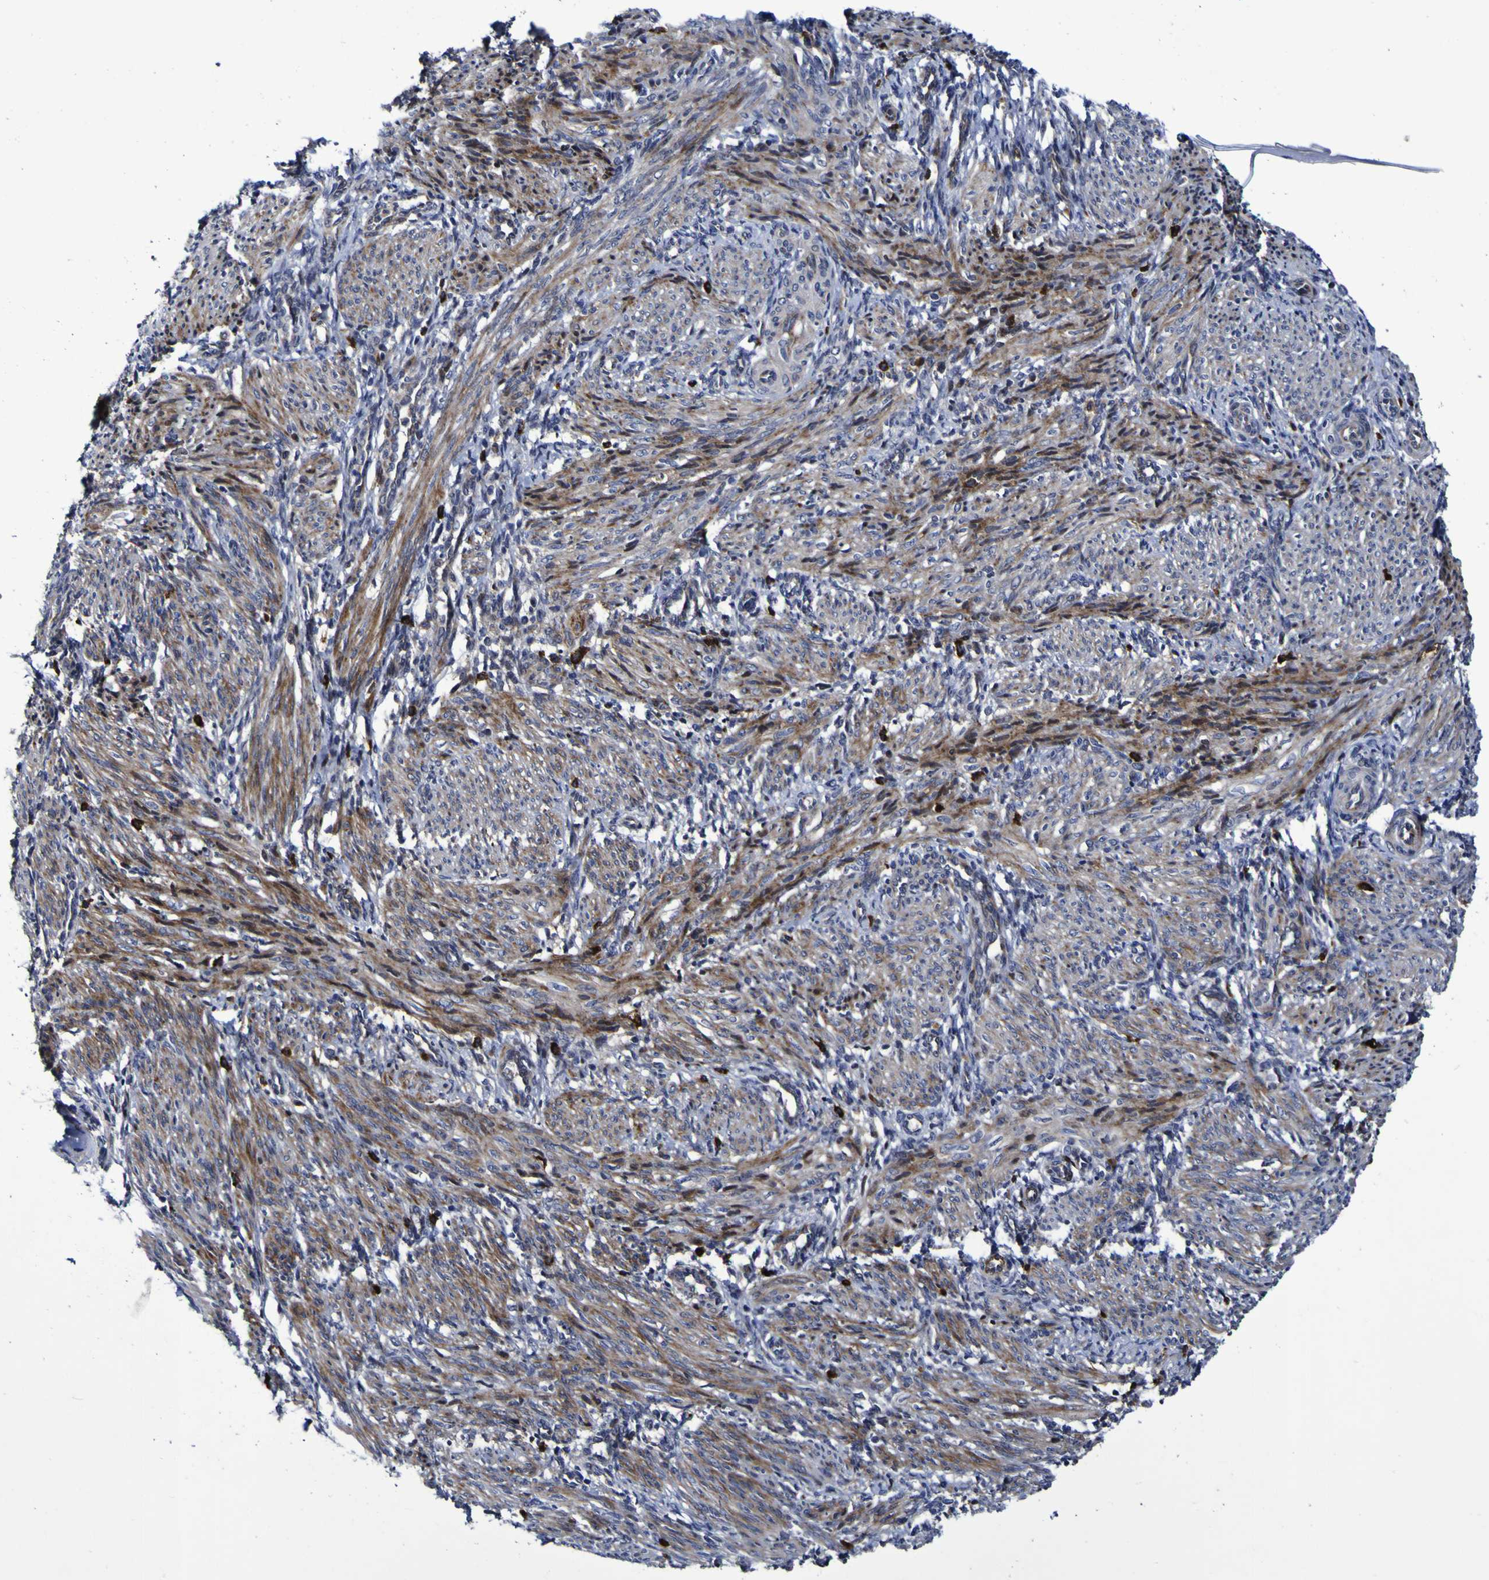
{"staining": {"intensity": "moderate", "quantity": ">75%", "location": "cytoplasmic/membranous,nuclear"}, "tissue": "smooth muscle", "cell_type": "Smooth muscle cells", "image_type": "normal", "snomed": [{"axis": "morphology", "description": "Normal tissue, NOS"}, {"axis": "topography", "description": "Endometrium"}], "caption": "DAB (3,3'-diaminobenzidine) immunohistochemical staining of benign human smooth muscle displays moderate cytoplasmic/membranous,nuclear protein positivity in about >75% of smooth muscle cells. (DAB (3,3'-diaminobenzidine) = brown stain, brightfield microscopy at high magnification).", "gene": "MGLL", "patient": {"sex": "female", "age": 33}}